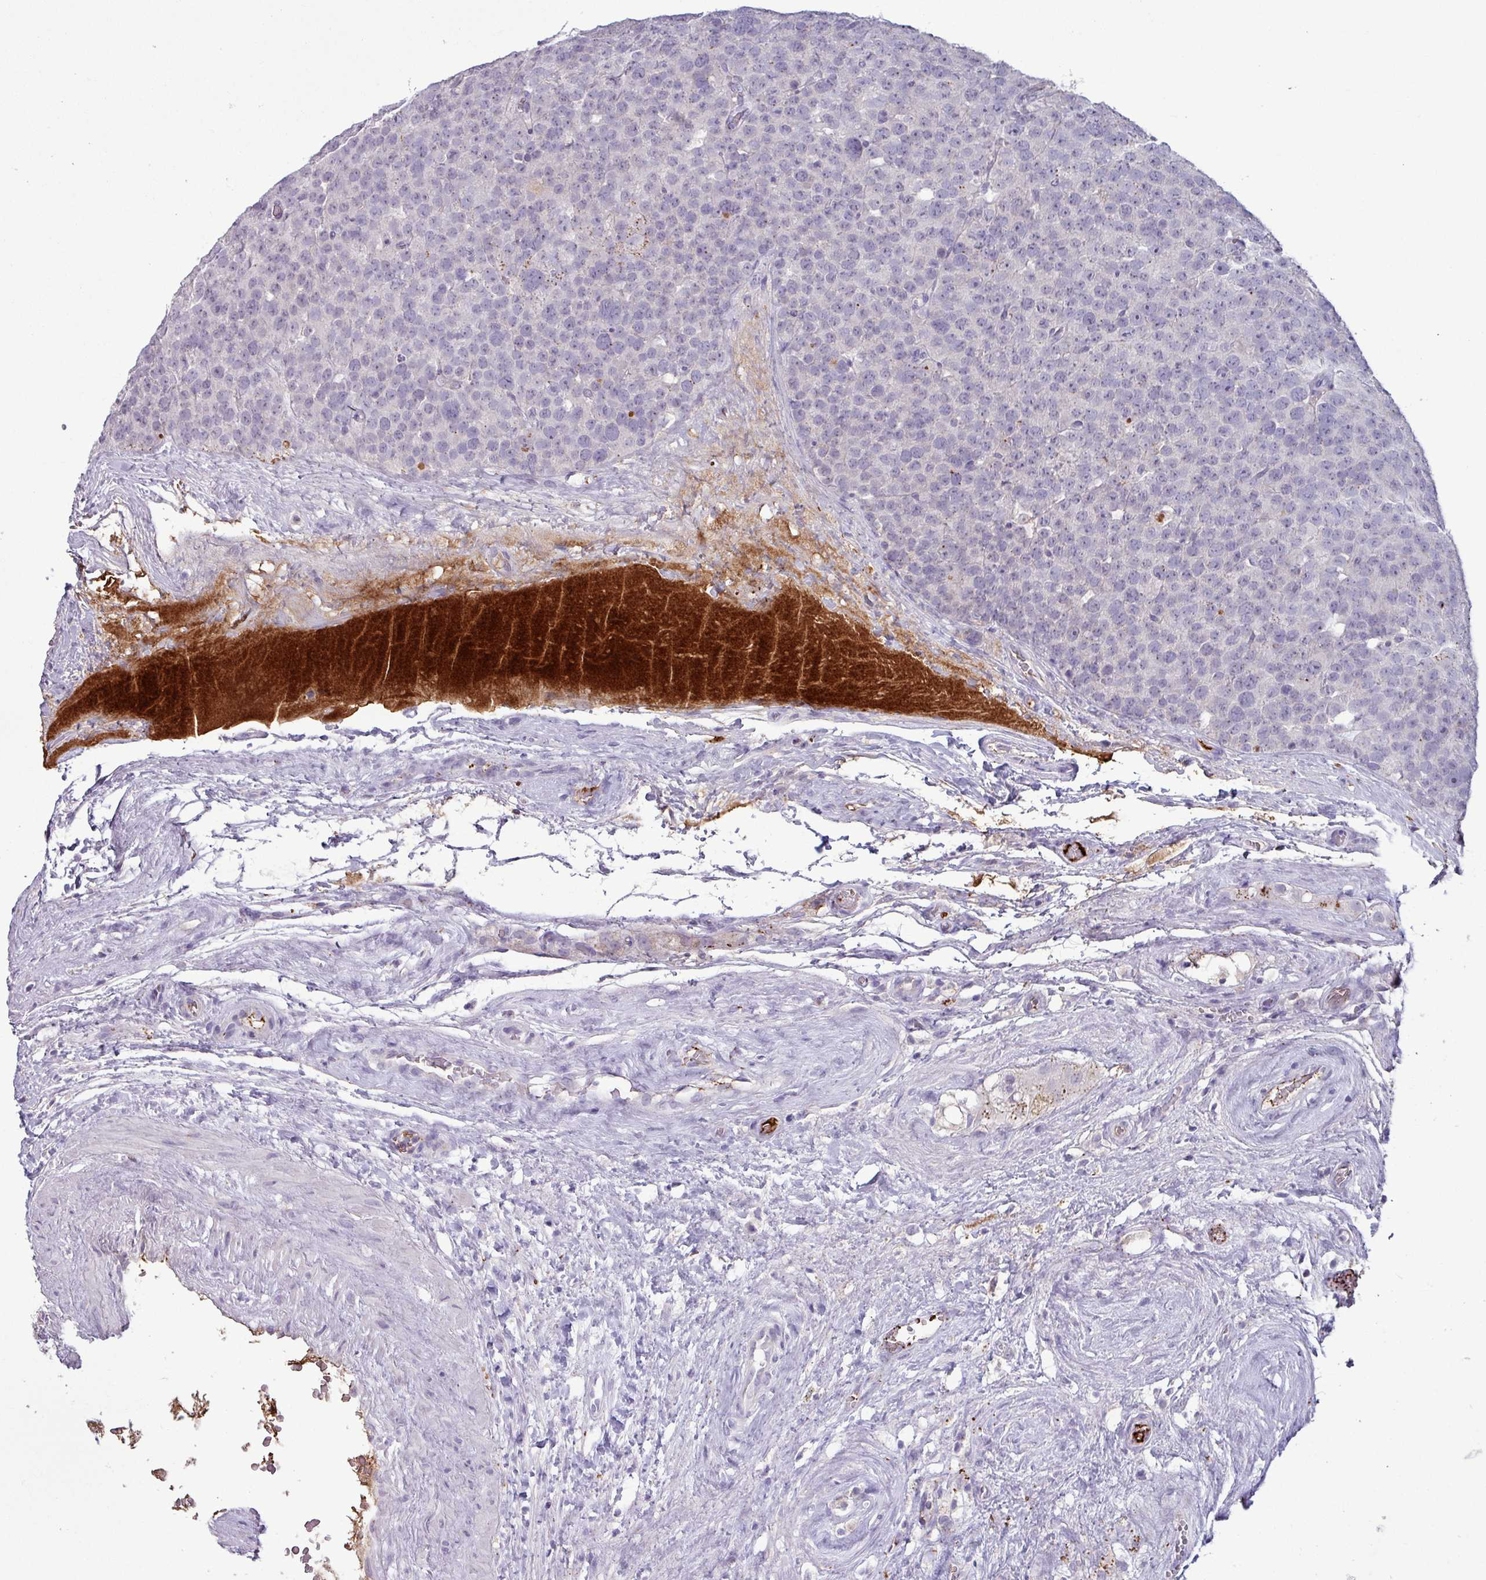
{"staining": {"intensity": "negative", "quantity": "none", "location": "none"}, "tissue": "testis cancer", "cell_type": "Tumor cells", "image_type": "cancer", "snomed": [{"axis": "morphology", "description": "Seminoma, NOS"}, {"axis": "topography", "description": "Testis"}], "caption": "This is an immunohistochemistry (IHC) image of human testis cancer (seminoma). There is no staining in tumor cells.", "gene": "PLIN2", "patient": {"sex": "male", "age": 71}}